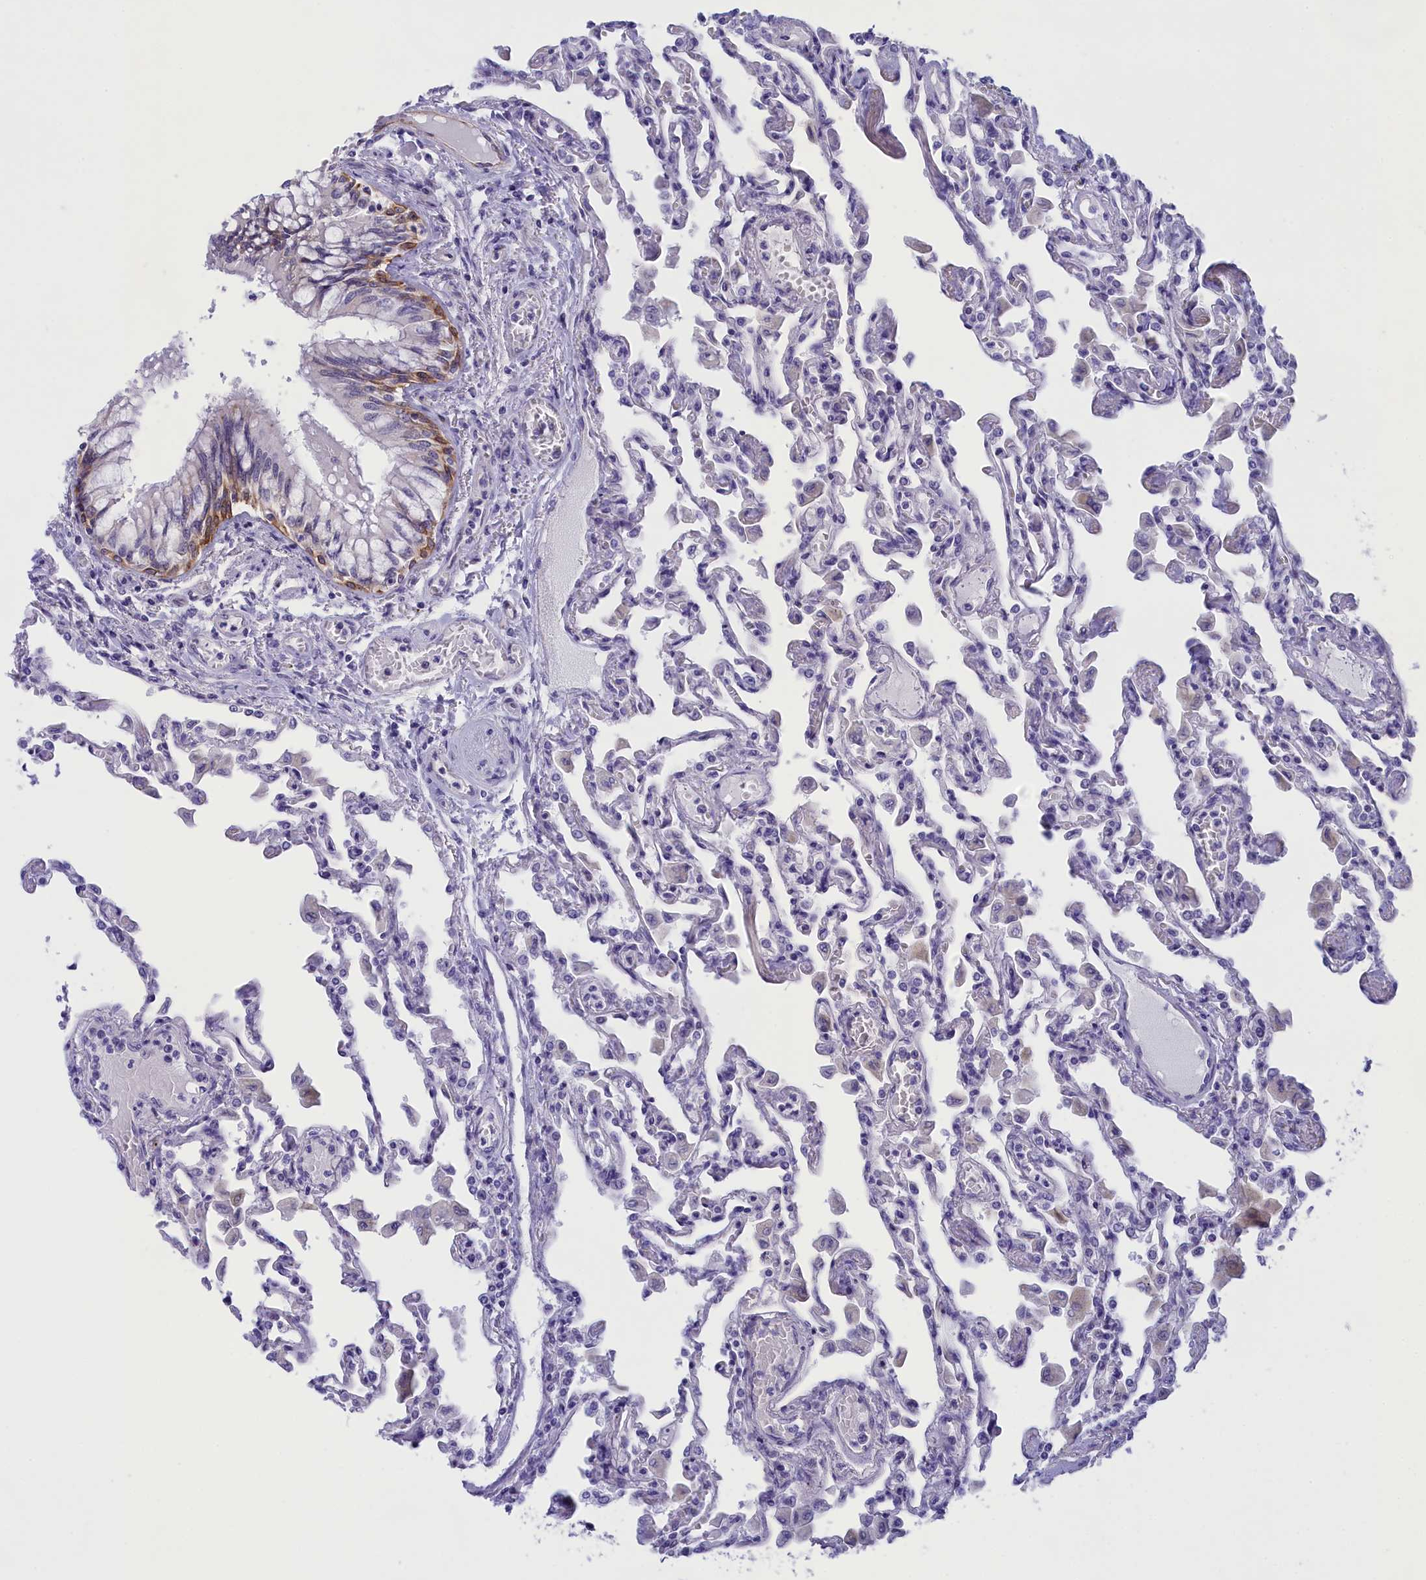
{"staining": {"intensity": "negative", "quantity": "none", "location": "none"}, "tissue": "lung", "cell_type": "Alveolar cells", "image_type": "normal", "snomed": [{"axis": "morphology", "description": "Normal tissue, NOS"}, {"axis": "topography", "description": "Bronchus"}, {"axis": "topography", "description": "Lung"}], "caption": "The micrograph displays no staining of alveolar cells in unremarkable lung.", "gene": "TACSTD2", "patient": {"sex": "female", "age": 49}}